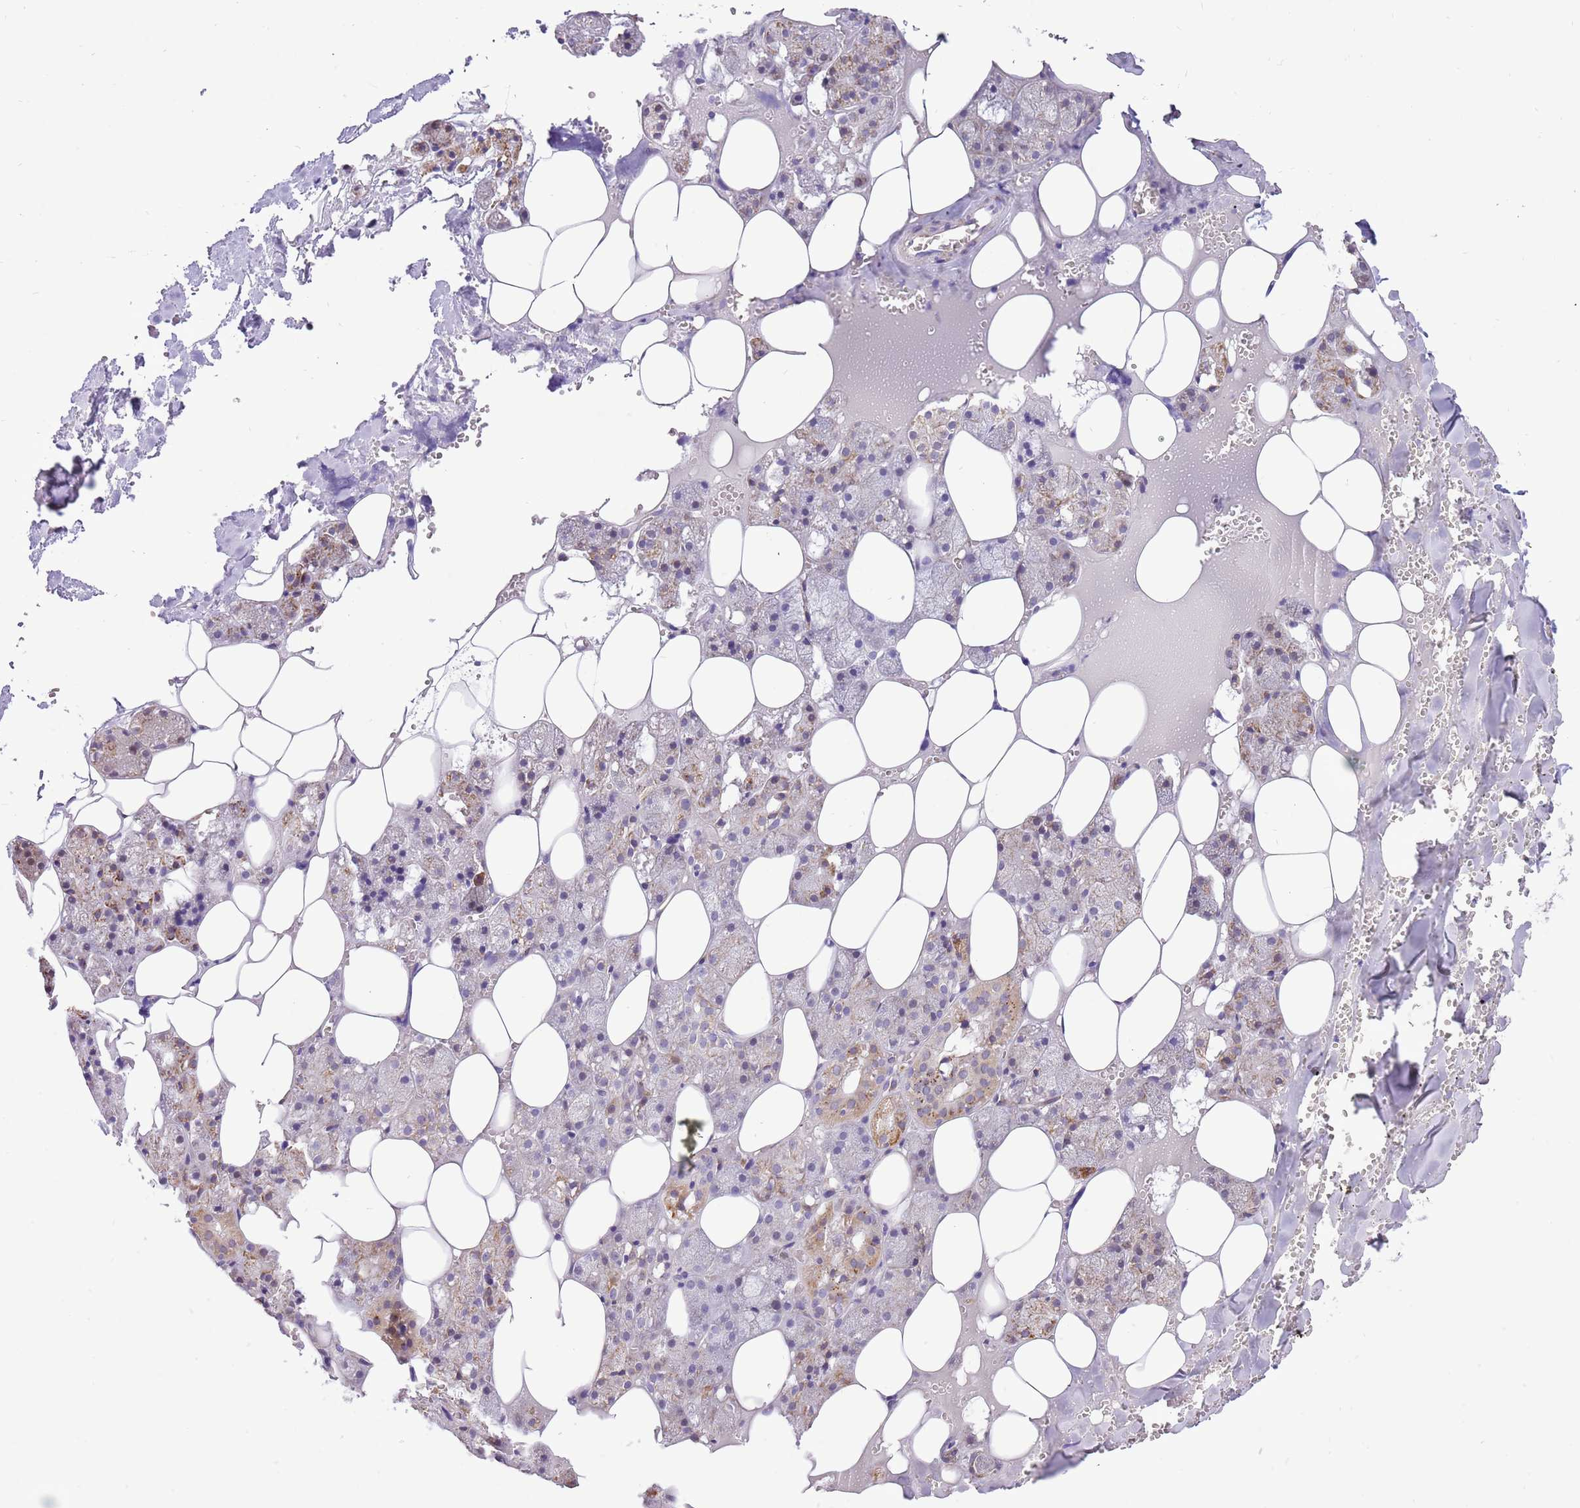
{"staining": {"intensity": "strong", "quantity": "<25%", "location": "cytoplasmic/membranous"}, "tissue": "salivary gland", "cell_type": "Glandular cells", "image_type": "normal", "snomed": [{"axis": "morphology", "description": "Normal tissue, NOS"}, {"axis": "topography", "description": "Salivary gland"}], "caption": "Approximately <25% of glandular cells in benign human salivary gland display strong cytoplasmic/membranous protein positivity as visualized by brown immunohistochemical staining.", "gene": "COX17", "patient": {"sex": "male", "age": 62}}